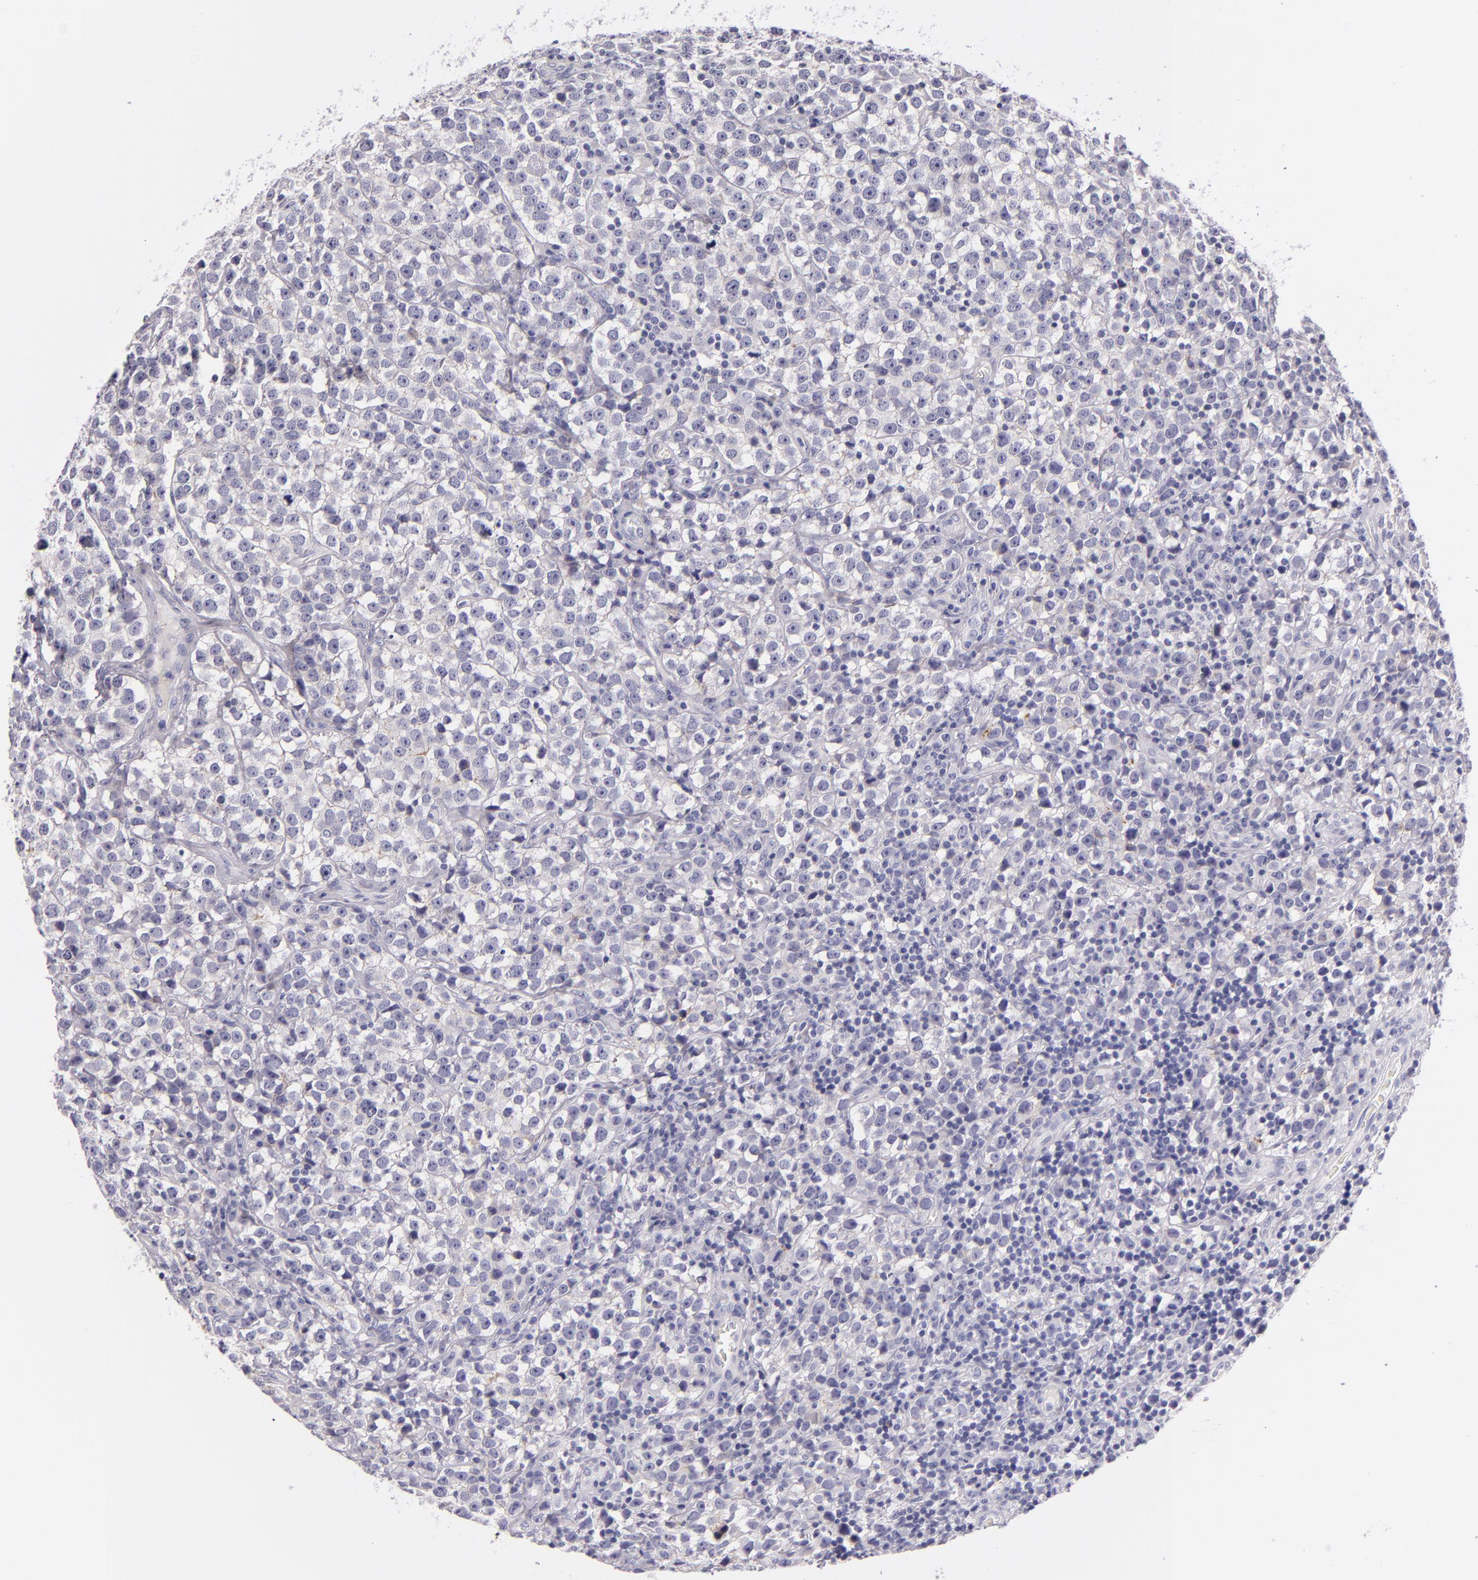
{"staining": {"intensity": "negative", "quantity": "none", "location": "none"}, "tissue": "testis cancer", "cell_type": "Tumor cells", "image_type": "cancer", "snomed": [{"axis": "morphology", "description": "Seminoma, NOS"}, {"axis": "topography", "description": "Testis"}], "caption": "The image exhibits no significant staining in tumor cells of testis cancer (seminoma).", "gene": "CDH3", "patient": {"sex": "male", "age": 25}}